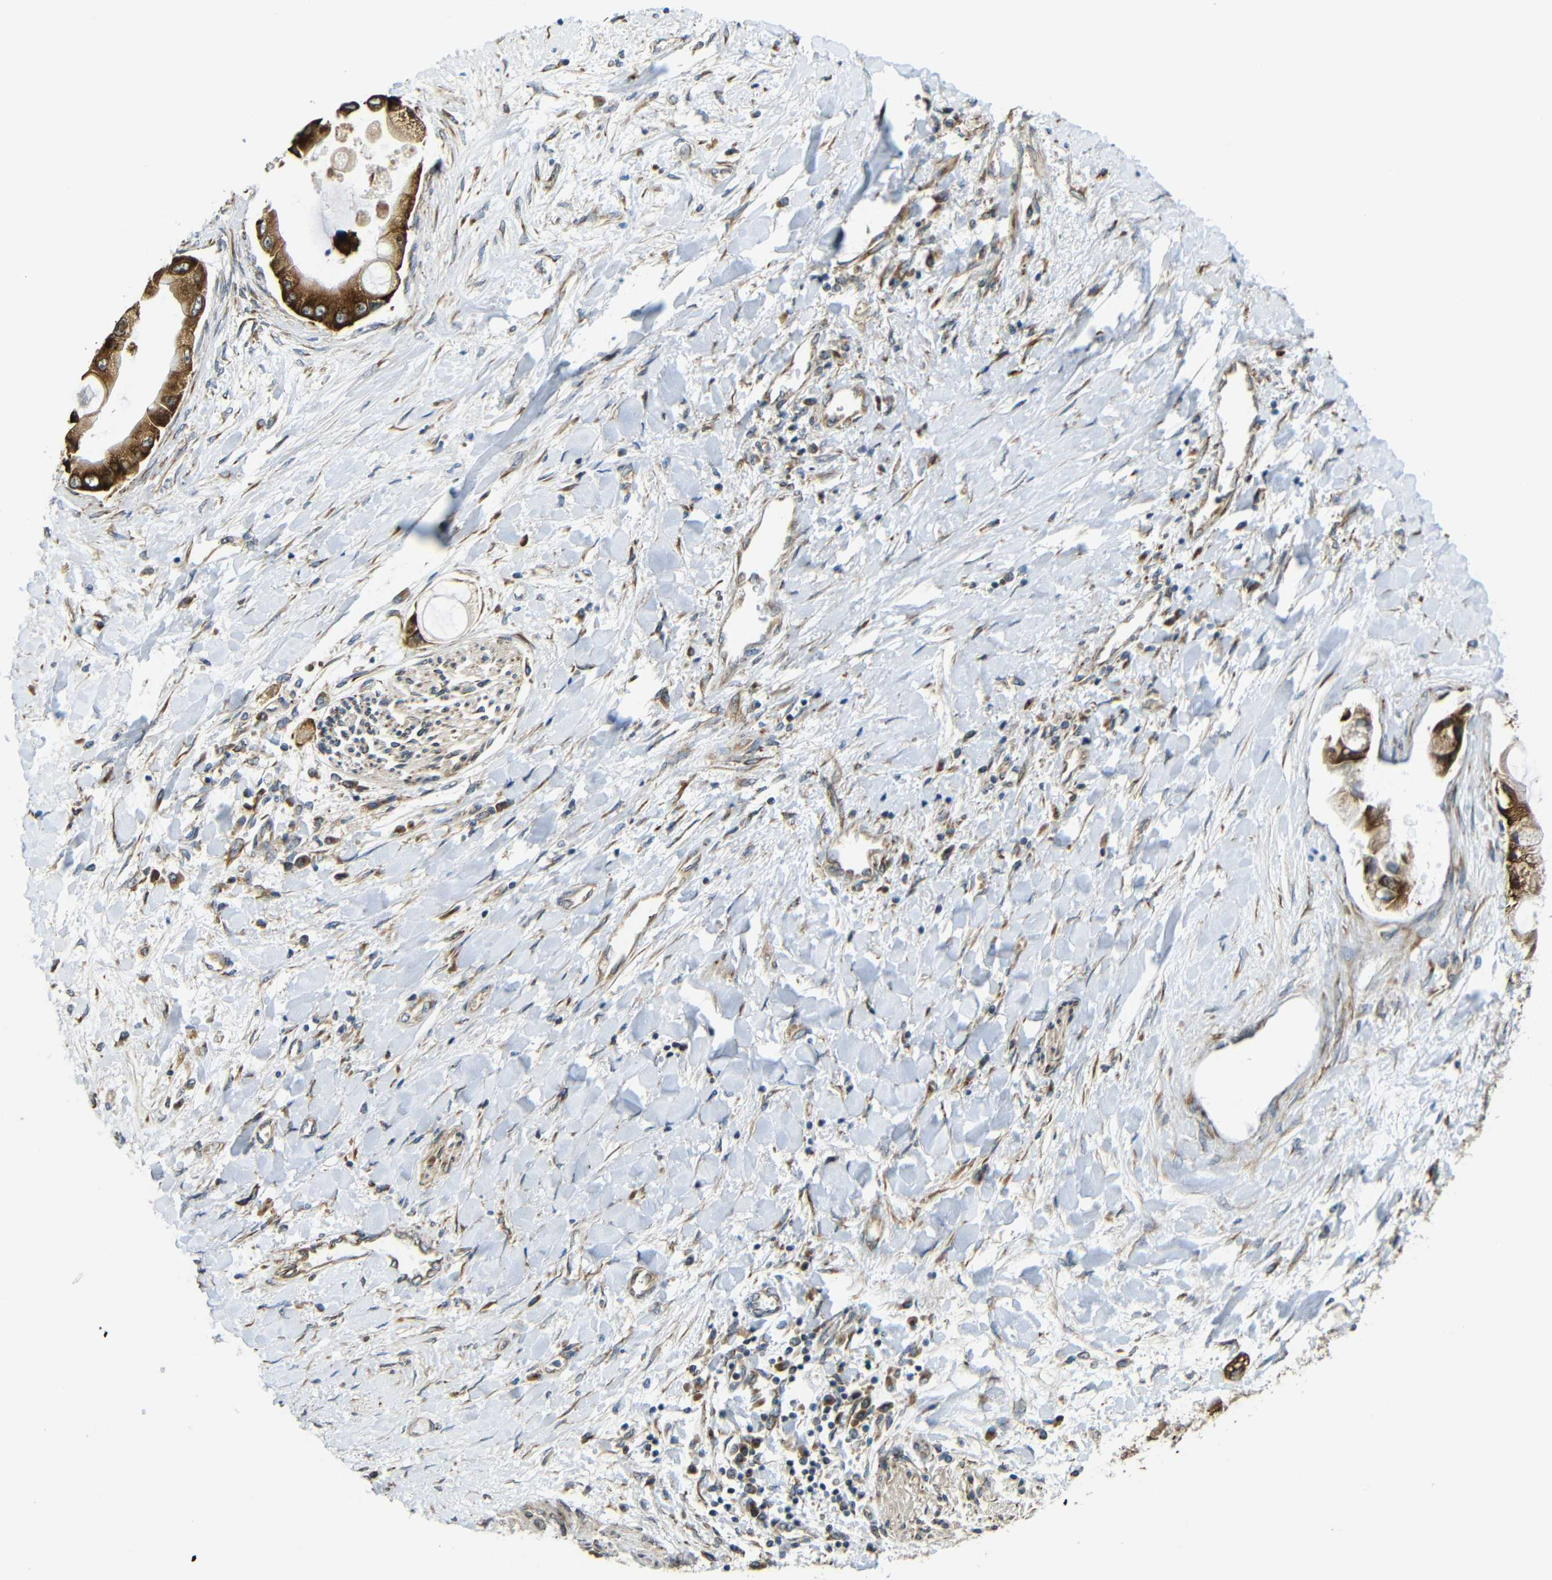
{"staining": {"intensity": "strong", "quantity": ">75%", "location": "cytoplasmic/membranous"}, "tissue": "liver cancer", "cell_type": "Tumor cells", "image_type": "cancer", "snomed": [{"axis": "morphology", "description": "Cholangiocarcinoma"}, {"axis": "topography", "description": "Liver"}], "caption": "DAB (3,3'-diaminobenzidine) immunohistochemical staining of human liver cancer exhibits strong cytoplasmic/membranous protein staining in about >75% of tumor cells.", "gene": "VAPB", "patient": {"sex": "male", "age": 50}}